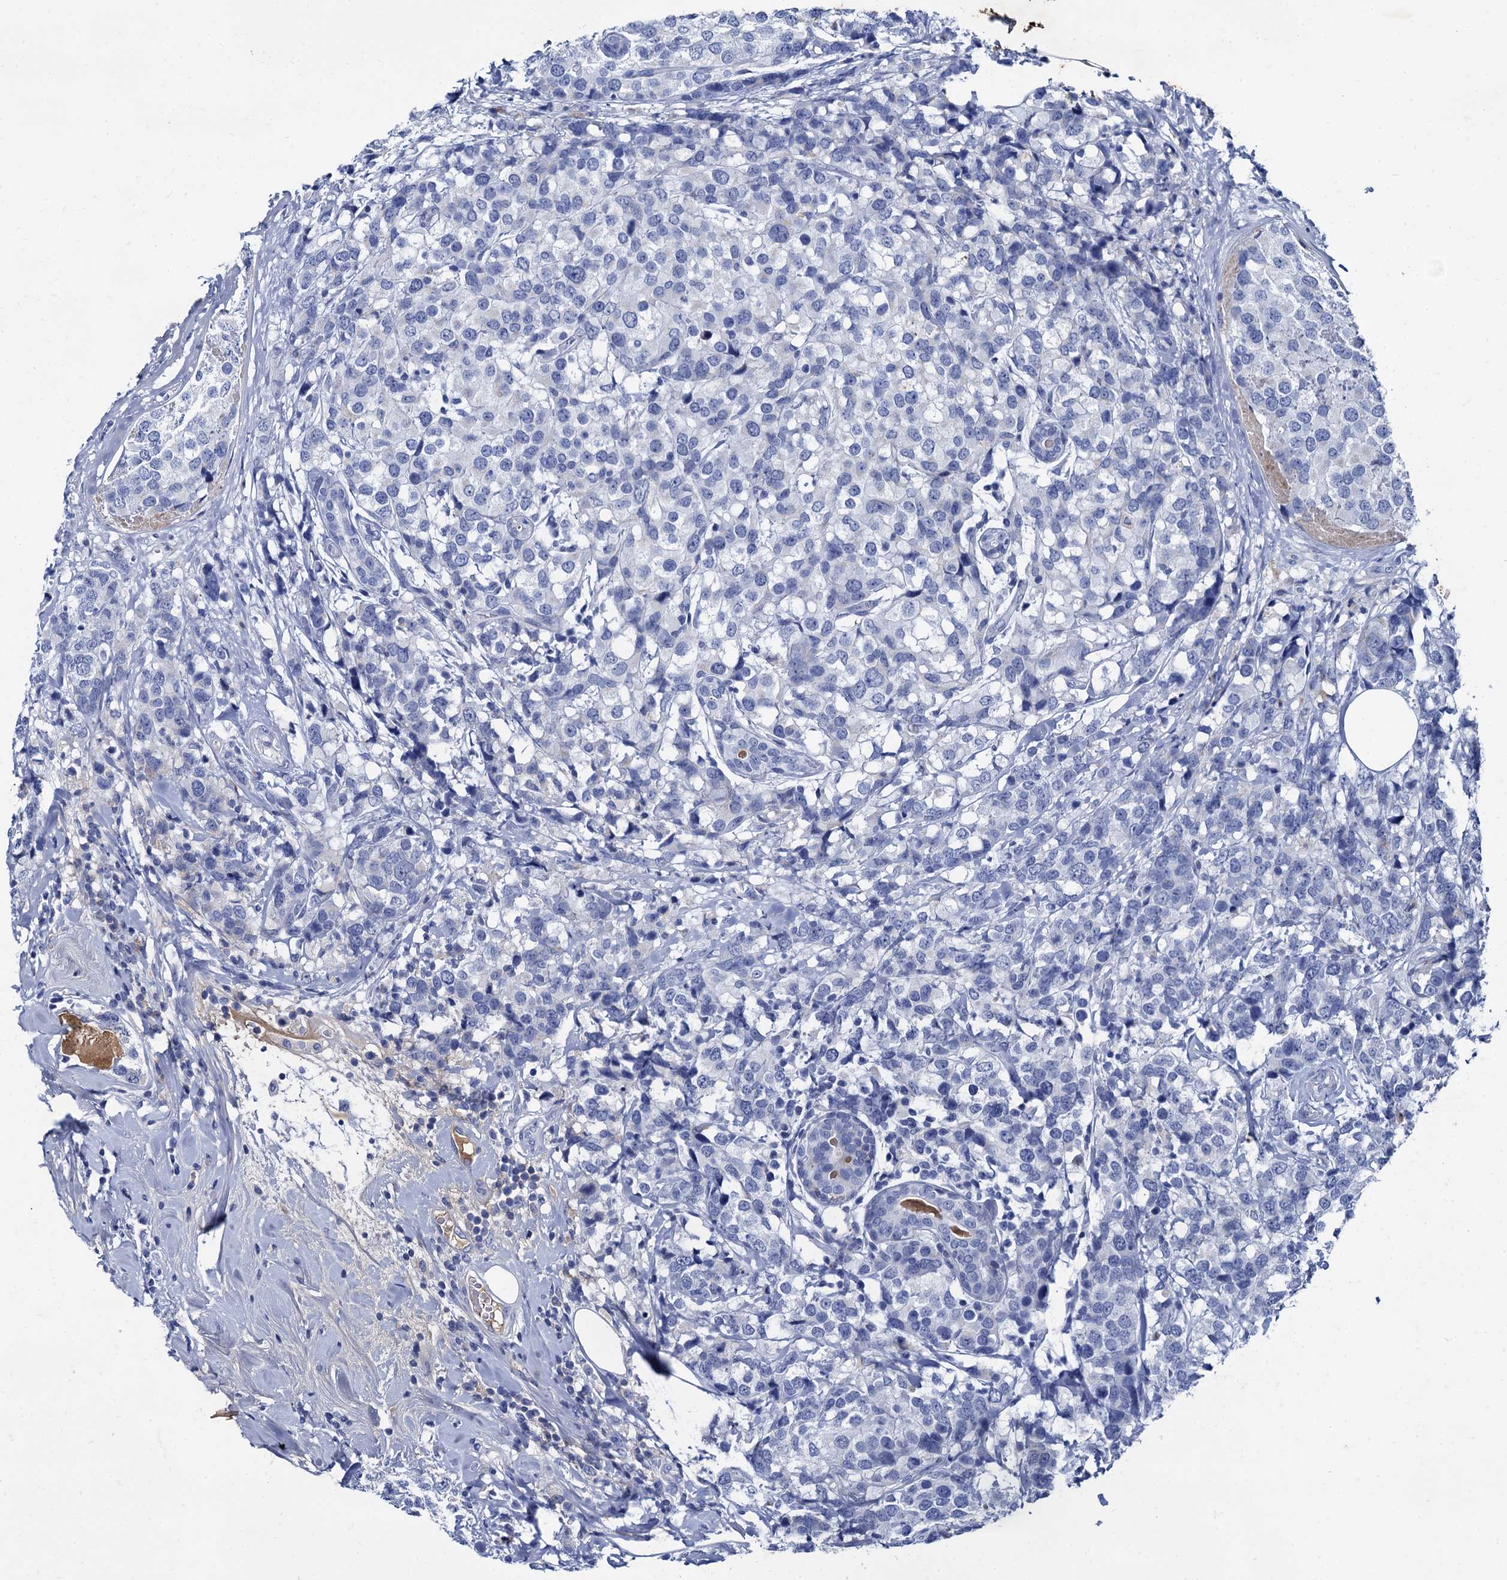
{"staining": {"intensity": "negative", "quantity": "none", "location": "none"}, "tissue": "breast cancer", "cell_type": "Tumor cells", "image_type": "cancer", "snomed": [{"axis": "morphology", "description": "Lobular carcinoma"}, {"axis": "topography", "description": "Breast"}], "caption": "There is no significant staining in tumor cells of breast cancer (lobular carcinoma). The staining is performed using DAB (3,3'-diaminobenzidine) brown chromogen with nuclei counter-stained in using hematoxylin.", "gene": "TMEM72", "patient": {"sex": "female", "age": 59}}